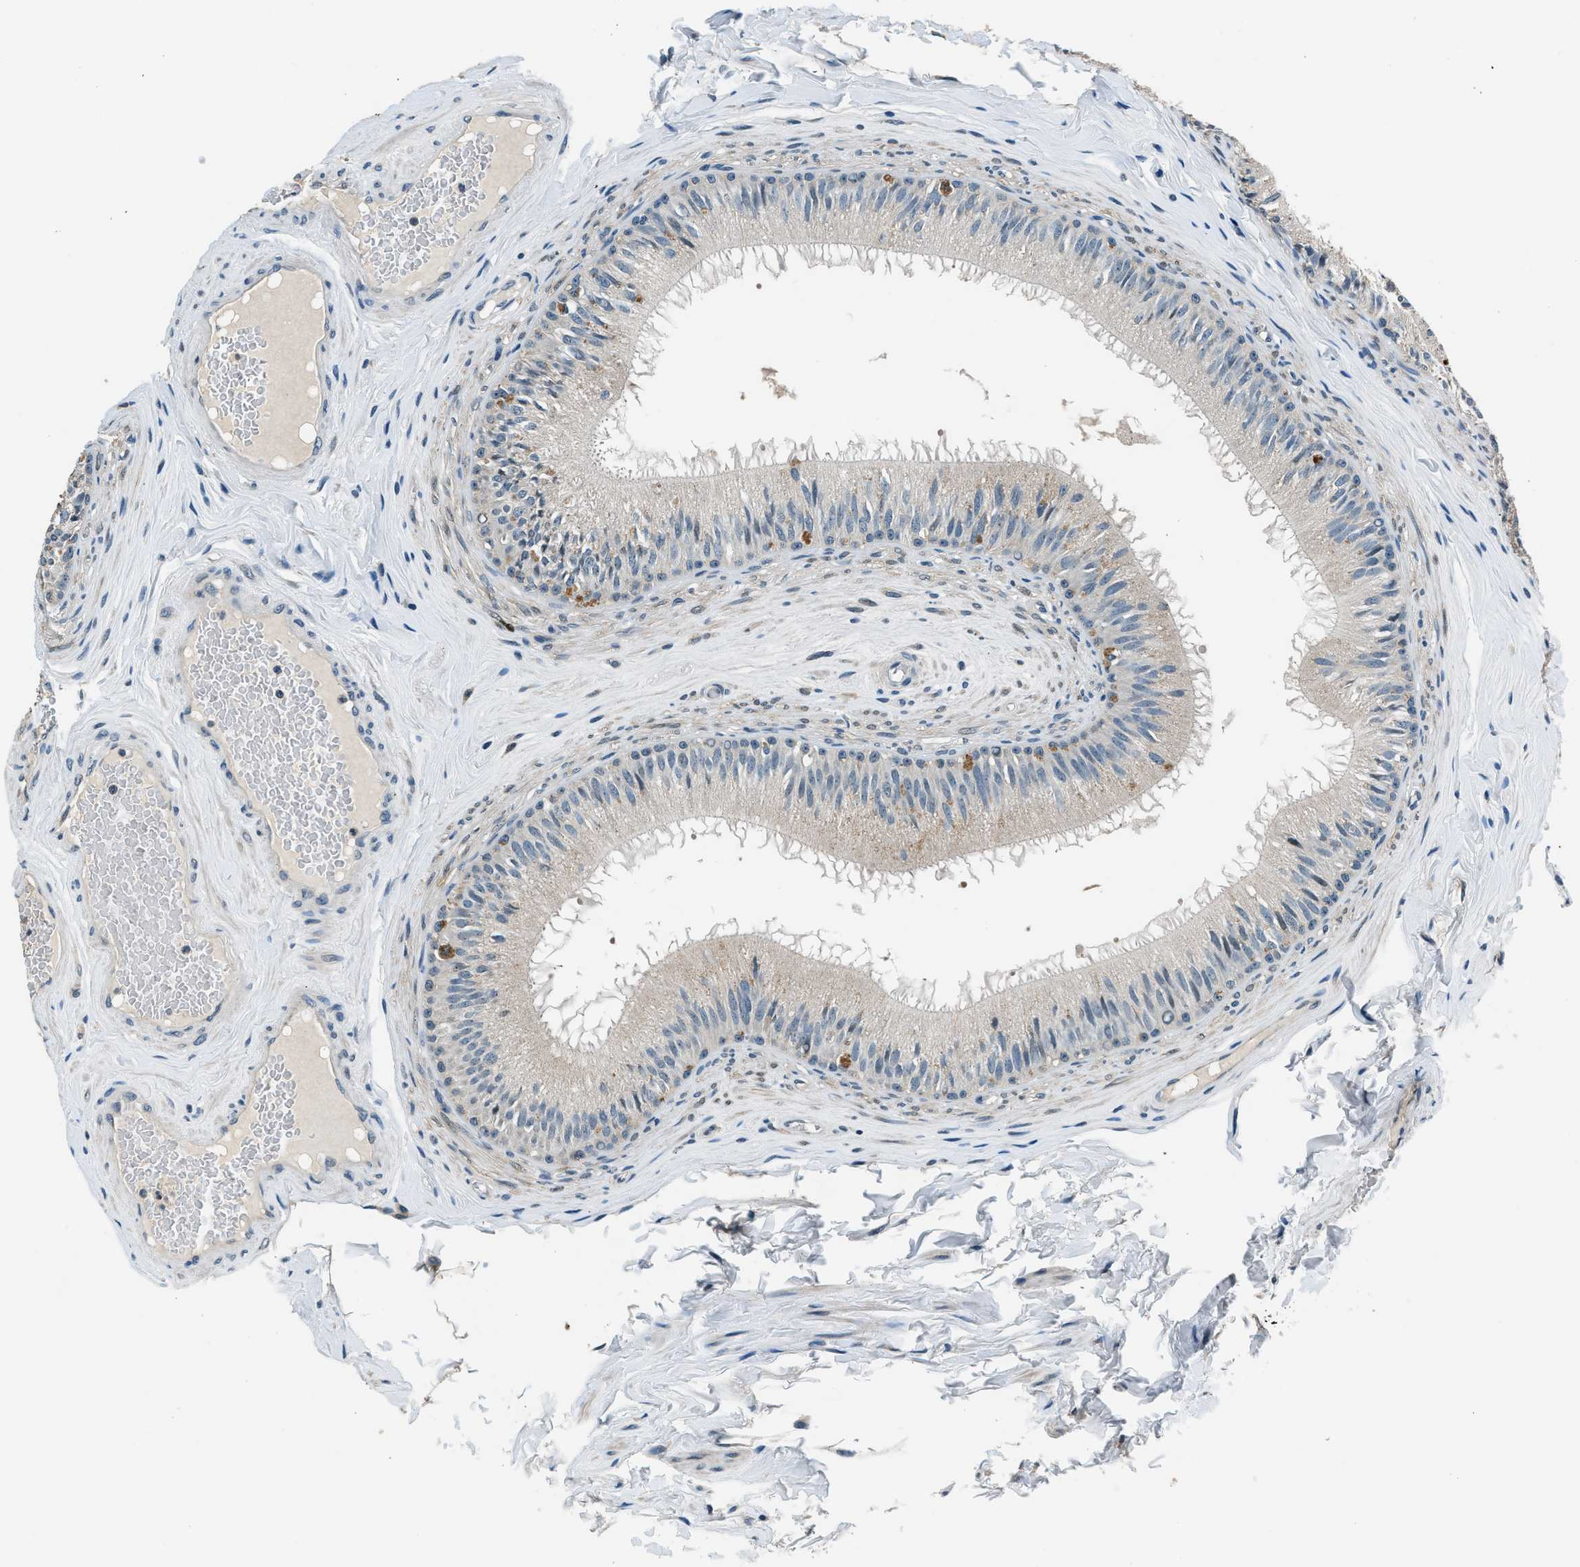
{"staining": {"intensity": "weak", "quantity": "<25%", "location": "cytoplasmic/membranous"}, "tissue": "epididymis", "cell_type": "Glandular cells", "image_type": "normal", "snomed": [{"axis": "morphology", "description": "Normal tissue, NOS"}, {"axis": "topography", "description": "Testis"}, {"axis": "topography", "description": "Epididymis"}], "caption": "There is no significant expression in glandular cells of epididymis. (DAB (3,3'-diaminobenzidine) immunohistochemistry (IHC), high magnification).", "gene": "NME8", "patient": {"sex": "male", "age": 36}}